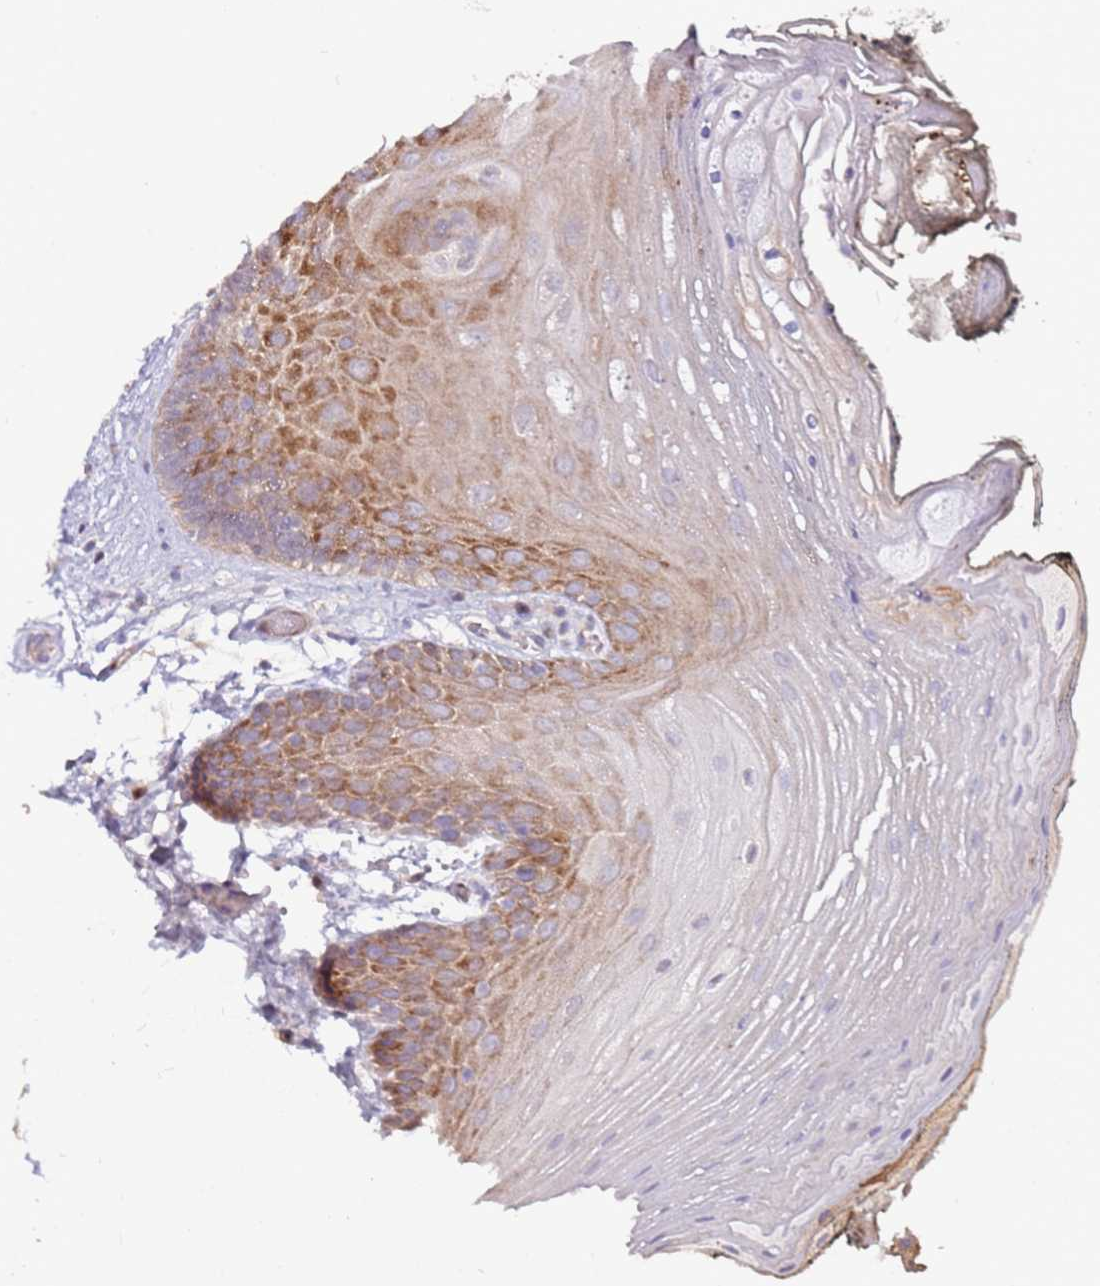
{"staining": {"intensity": "moderate", "quantity": "25%-75%", "location": "cytoplasmic/membranous"}, "tissue": "oral mucosa", "cell_type": "Squamous epithelial cells", "image_type": "normal", "snomed": [{"axis": "morphology", "description": "Normal tissue, NOS"}, {"axis": "morphology", "description": "Squamous cell carcinoma, NOS"}, {"axis": "topography", "description": "Oral tissue"}, {"axis": "topography", "description": "Head-Neck"}], "caption": "Oral mucosa stained with a brown dye demonstrates moderate cytoplasmic/membranous positive expression in approximately 25%-75% of squamous epithelial cells.", "gene": "SRRM5", "patient": {"sex": "female", "age": 81}}